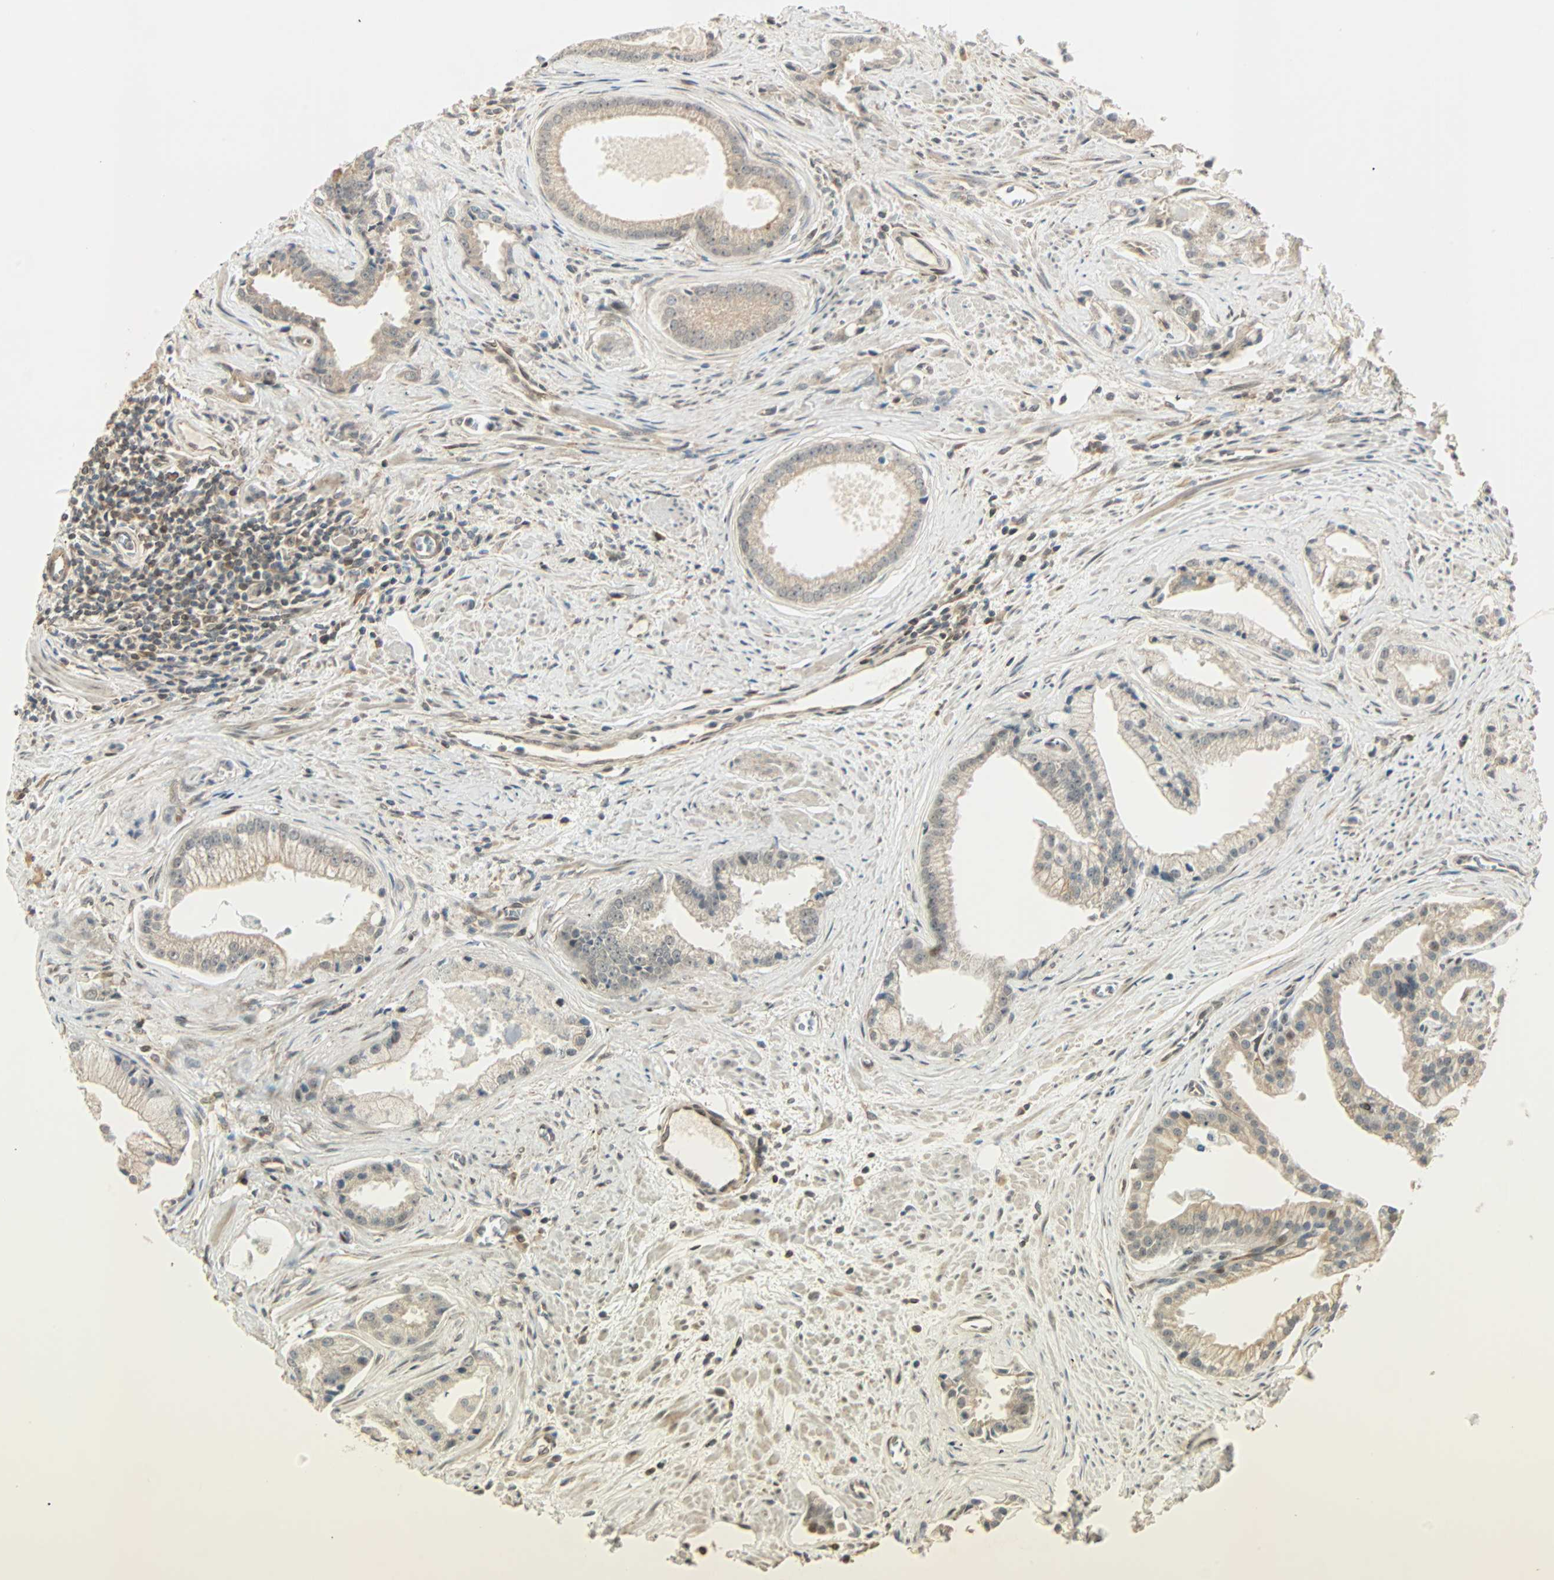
{"staining": {"intensity": "weak", "quantity": ">75%", "location": "cytoplasmic/membranous"}, "tissue": "prostate cancer", "cell_type": "Tumor cells", "image_type": "cancer", "snomed": [{"axis": "morphology", "description": "Adenocarcinoma, High grade"}, {"axis": "topography", "description": "Prostate"}], "caption": "This micrograph shows immunohistochemistry (IHC) staining of prostate high-grade adenocarcinoma, with low weak cytoplasmic/membranous staining in approximately >75% of tumor cells.", "gene": "PNPLA6", "patient": {"sex": "male", "age": 67}}